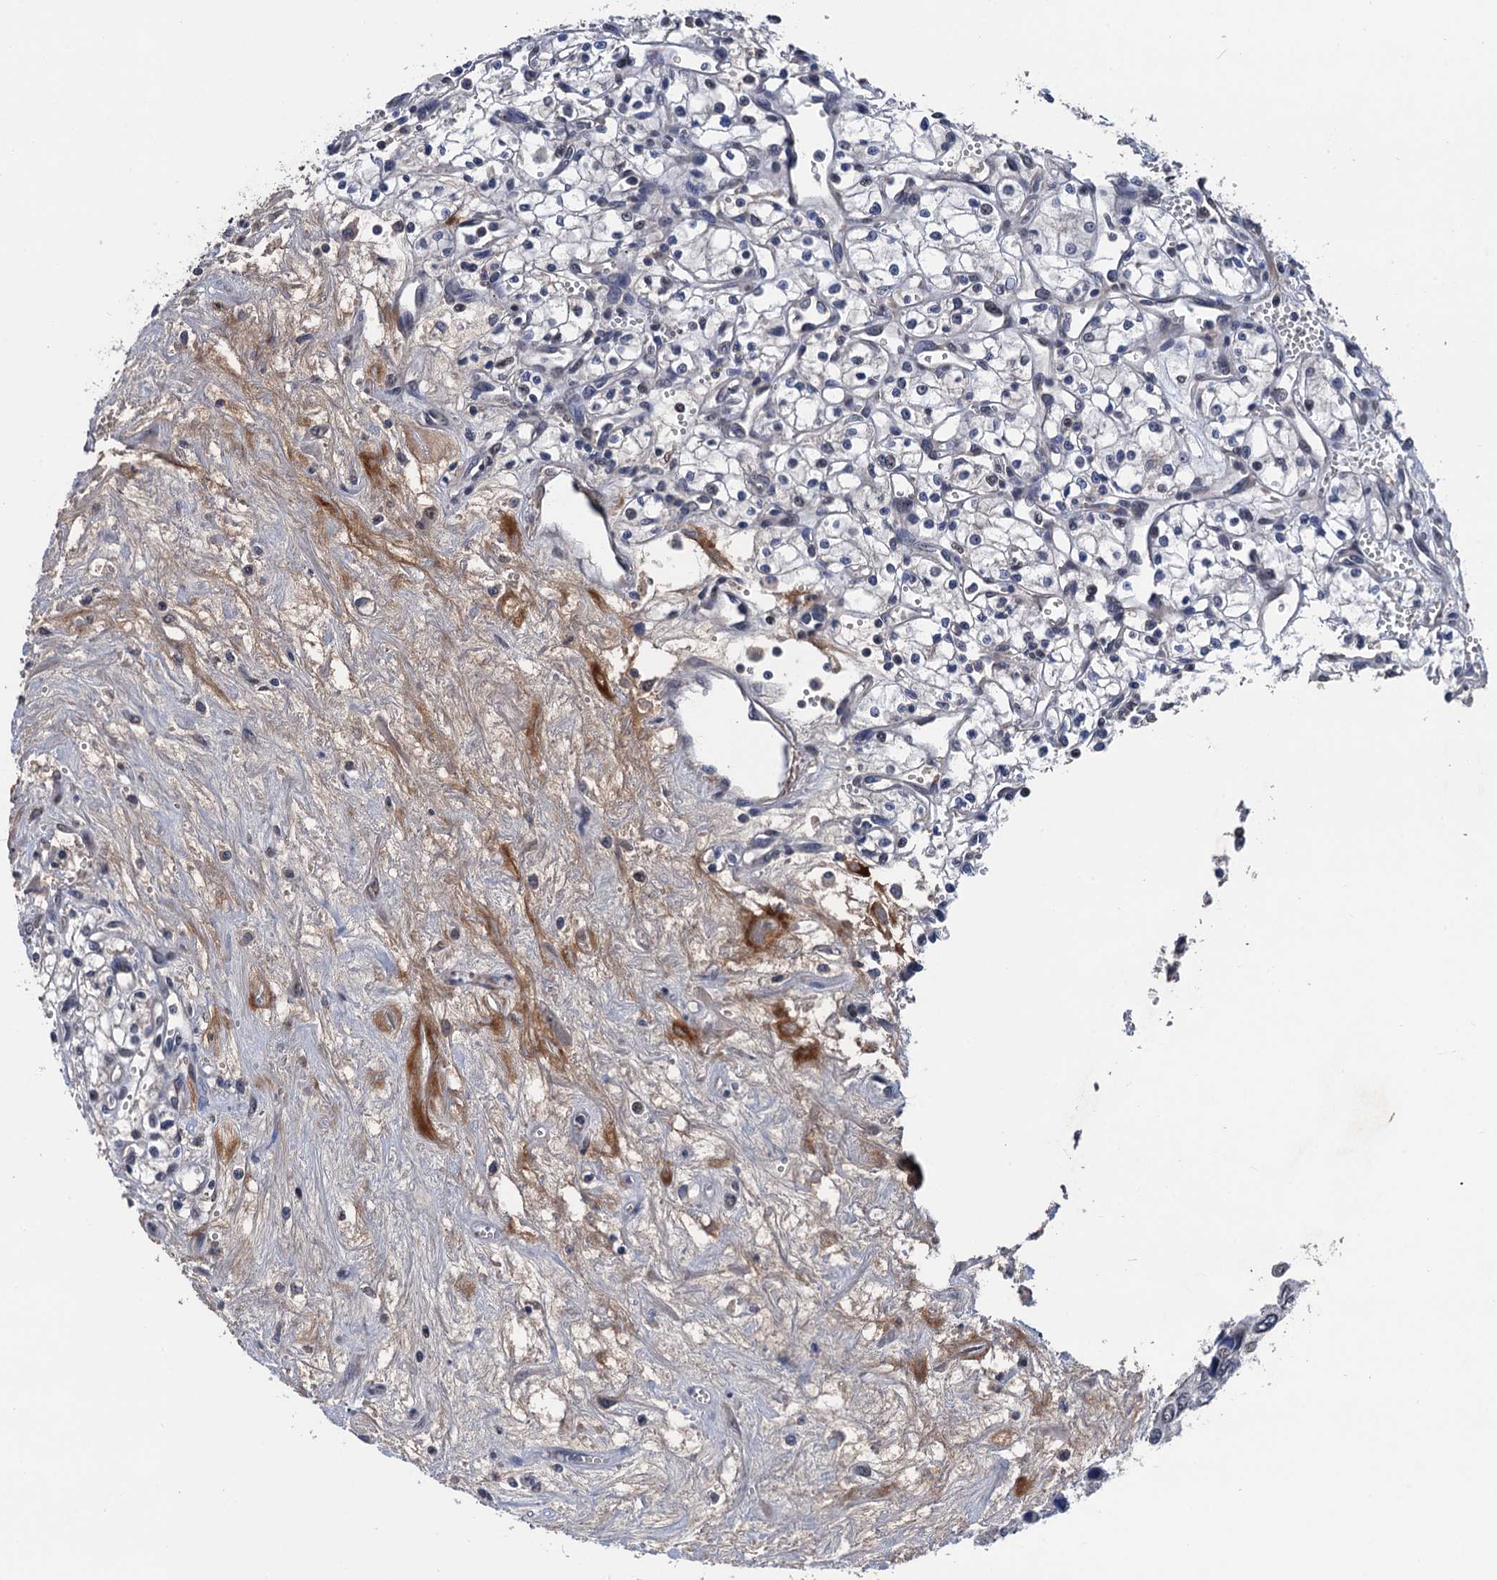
{"staining": {"intensity": "negative", "quantity": "none", "location": "none"}, "tissue": "renal cancer", "cell_type": "Tumor cells", "image_type": "cancer", "snomed": [{"axis": "morphology", "description": "Adenocarcinoma, NOS"}, {"axis": "topography", "description": "Kidney"}], "caption": "DAB immunohistochemical staining of adenocarcinoma (renal) demonstrates no significant staining in tumor cells. Brightfield microscopy of immunohistochemistry stained with DAB (3,3'-diaminobenzidine) (brown) and hematoxylin (blue), captured at high magnification.", "gene": "ART5", "patient": {"sex": "male", "age": 59}}